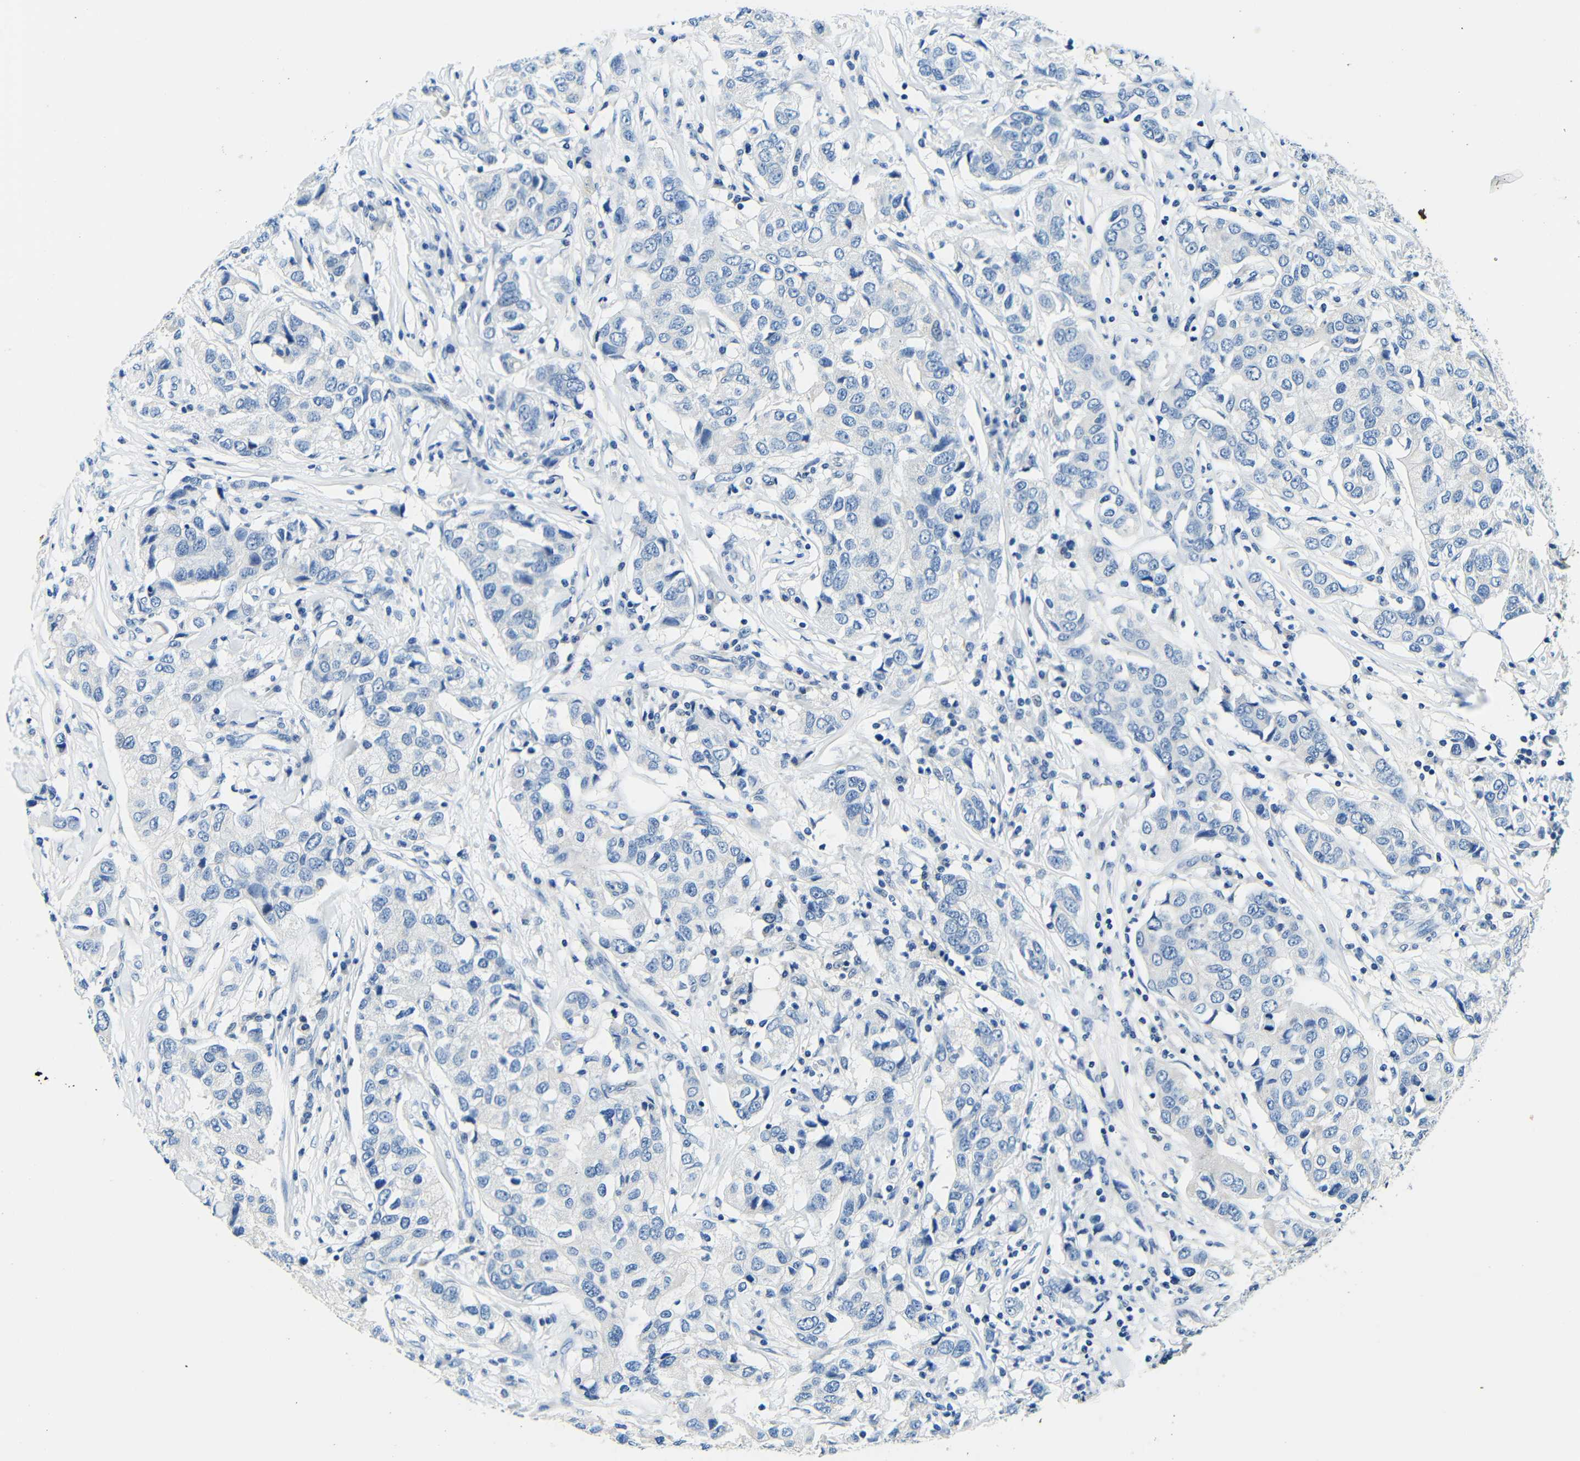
{"staining": {"intensity": "negative", "quantity": "none", "location": "none"}, "tissue": "breast cancer", "cell_type": "Tumor cells", "image_type": "cancer", "snomed": [{"axis": "morphology", "description": "Duct carcinoma"}, {"axis": "topography", "description": "Breast"}], "caption": "Breast cancer was stained to show a protein in brown. There is no significant expression in tumor cells.", "gene": "FMO5", "patient": {"sex": "female", "age": 80}}